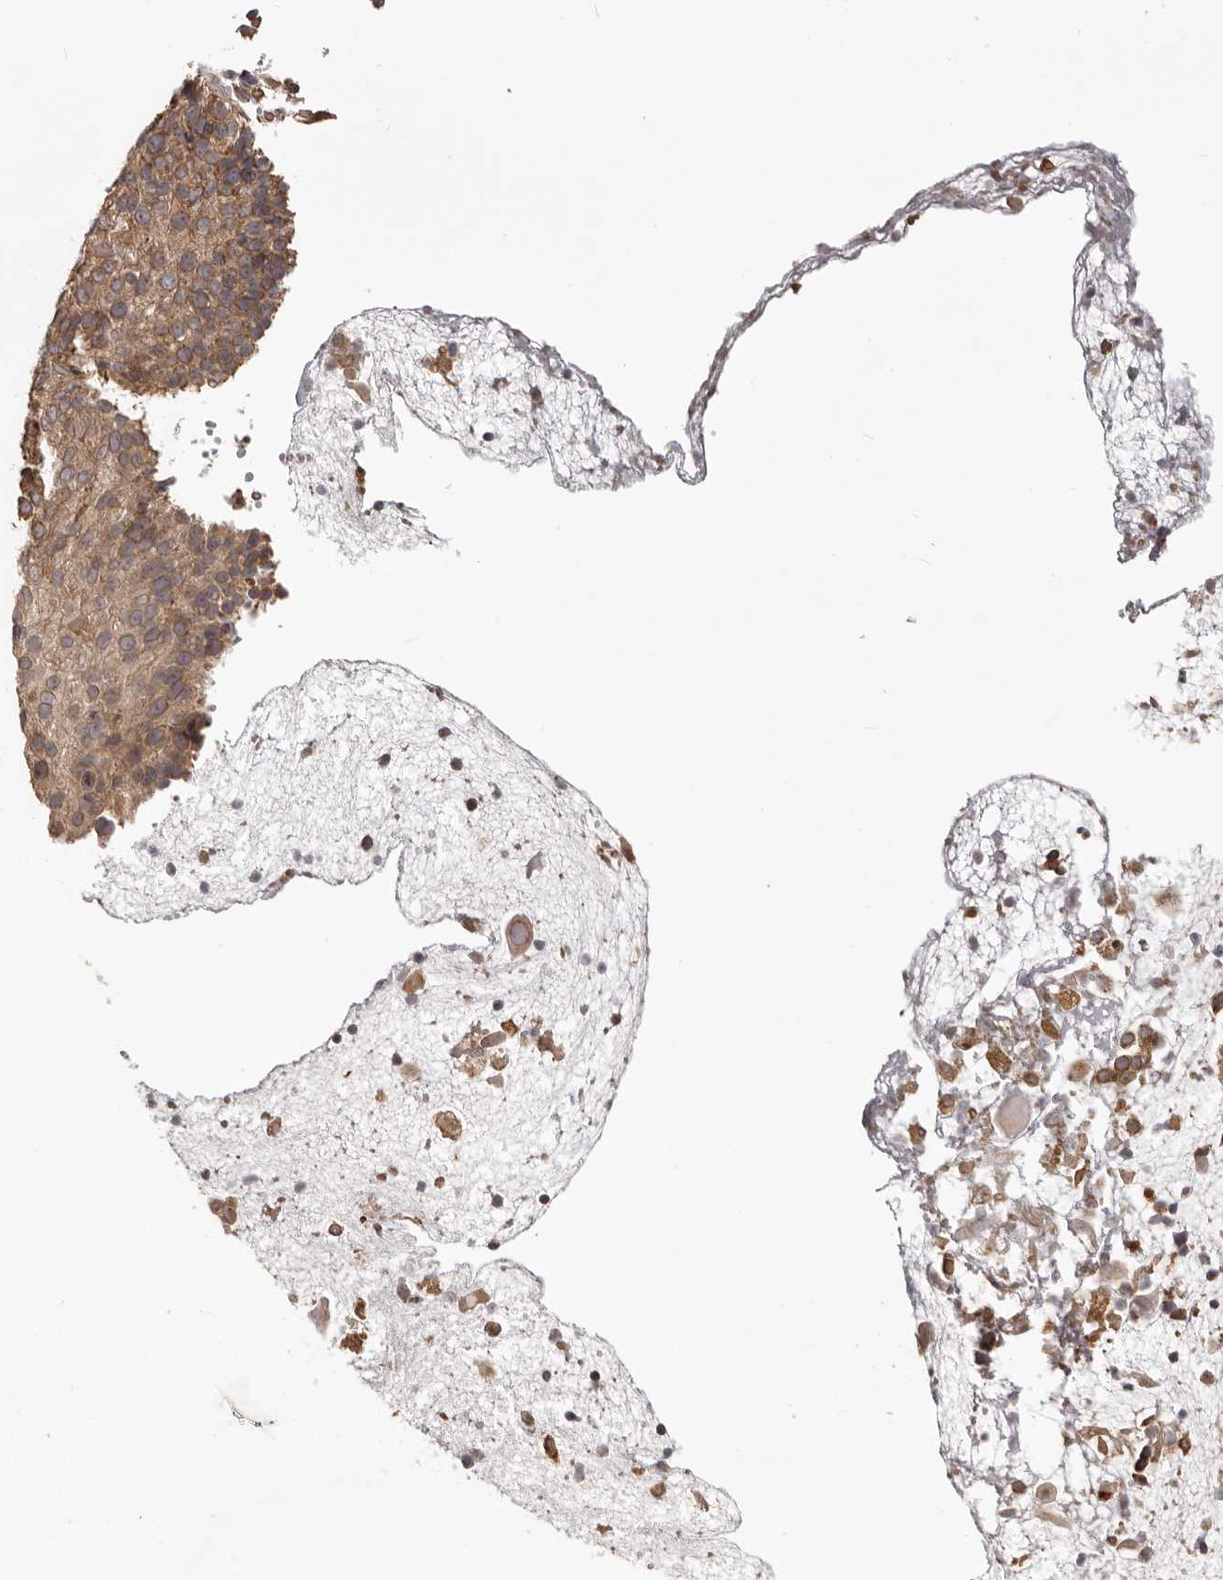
{"staining": {"intensity": "moderate", "quantity": ">75%", "location": "cytoplasmic/membranous"}, "tissue": "cervical cancer", "cell_type": "Tumor cells", "image_type": "cancer", "snomed": [{"axis": "morphology", "description": "Squamous cell carcinoma, NOS"}, {"axis": "topography", "description": "Cervix"}], "caption": "Immunohistochemical staining of human cervical cancer (squamous cell carcinoma) exhibits medium levels of moderate cytoplasmic/membranous staining in approximately >75% of tumor cells.", "gene": "NUP43", "patient": {"sex": "female", "age": 74}}